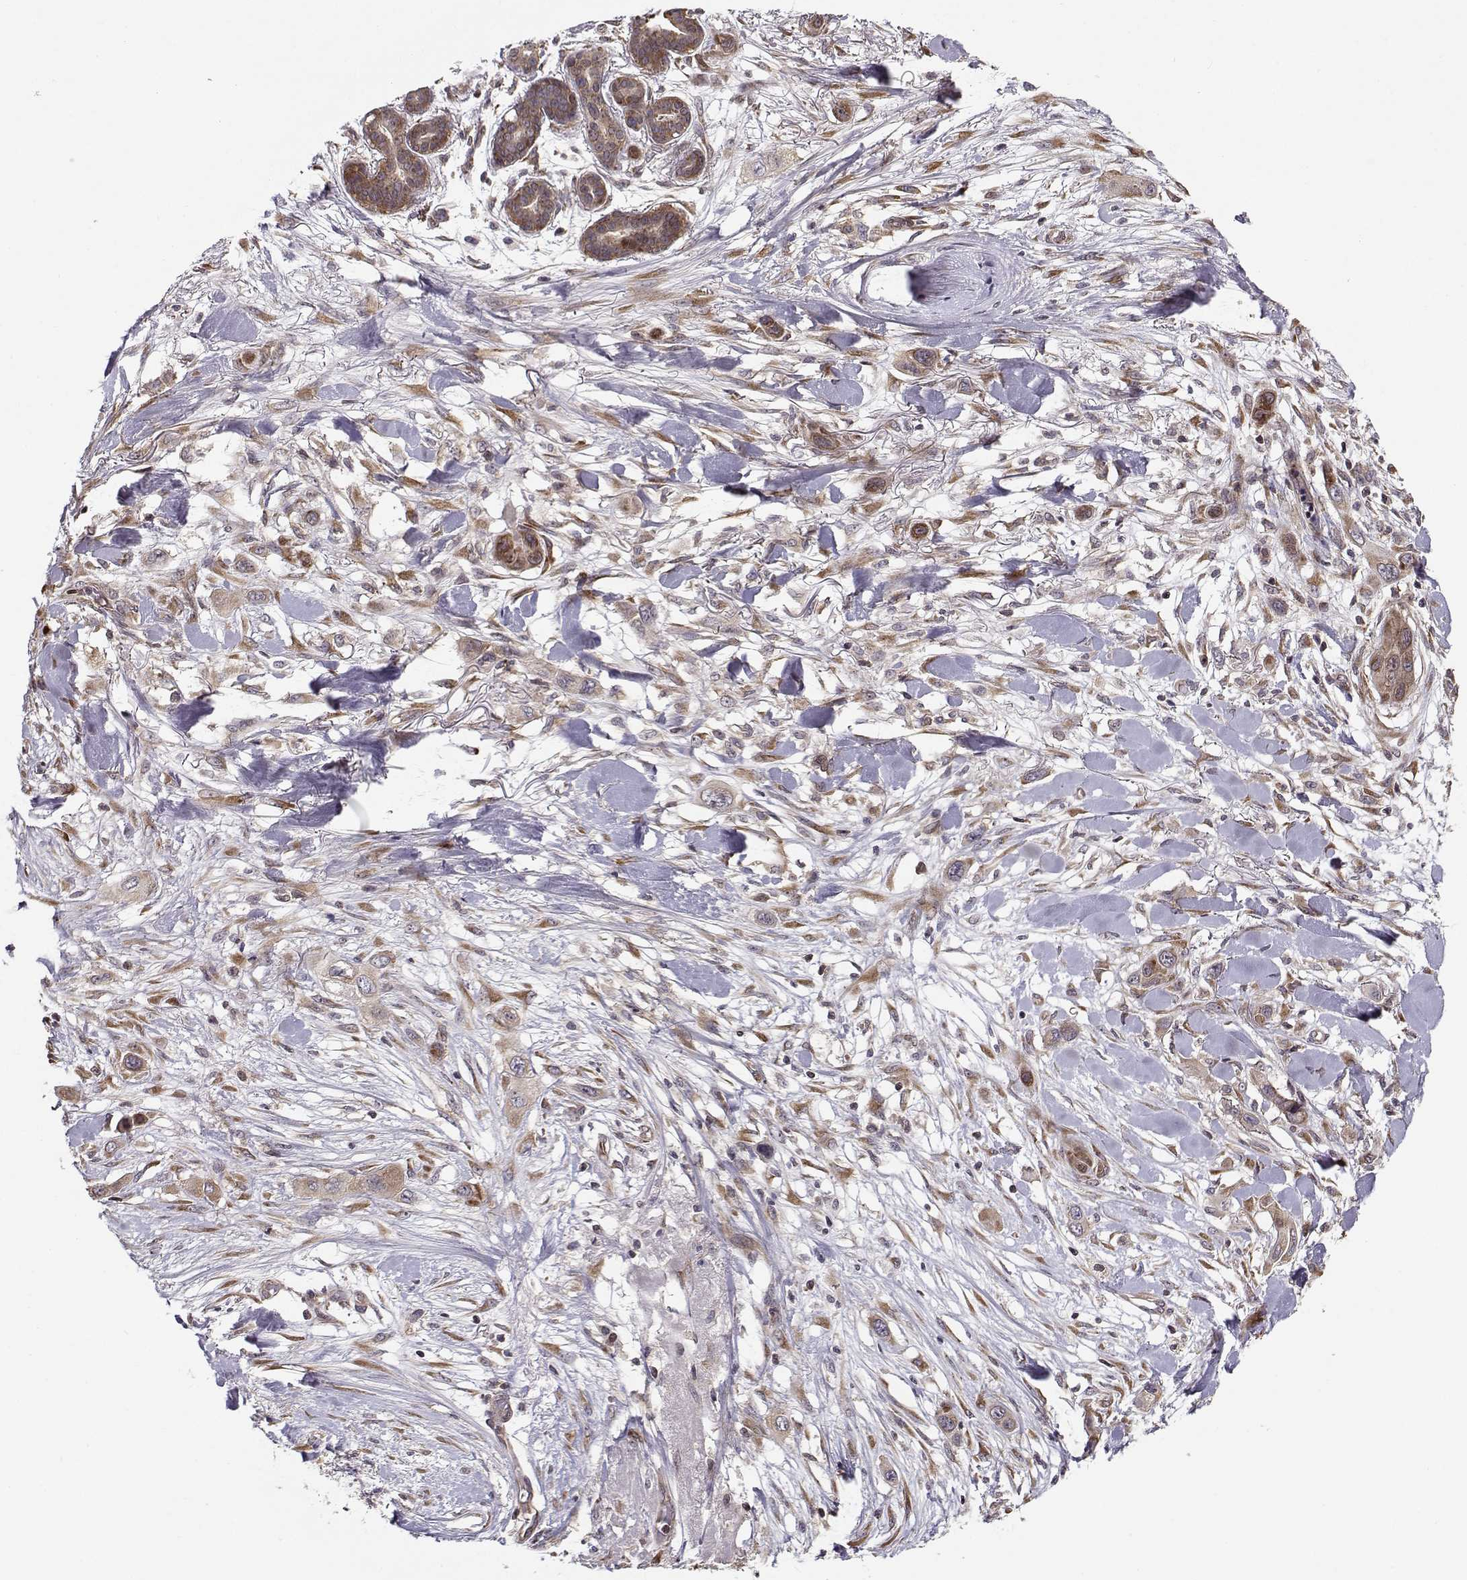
{"staining": {"intensity": "moderate", "quantity": ">75%", "location": "cytoplasmic/membranous"}, "tissue": "skin cancer", "cell_type": "Tumor cells", "image_type": "cancer", "snomed": [{"axis": "morphology", "description": "Squamous cell carcinoma, NOS"}, {"axis": "topography", "description": "Skin"}], "caption": "Squamous cell carcinoma (skin) was stained to show a protein in brown. There is medium levels of moderate cytoplasmic/membranous staining in approximately >75% of tumor cells.", "gene": "RPL31", "patient": {"sex": "male", "age": 79}}